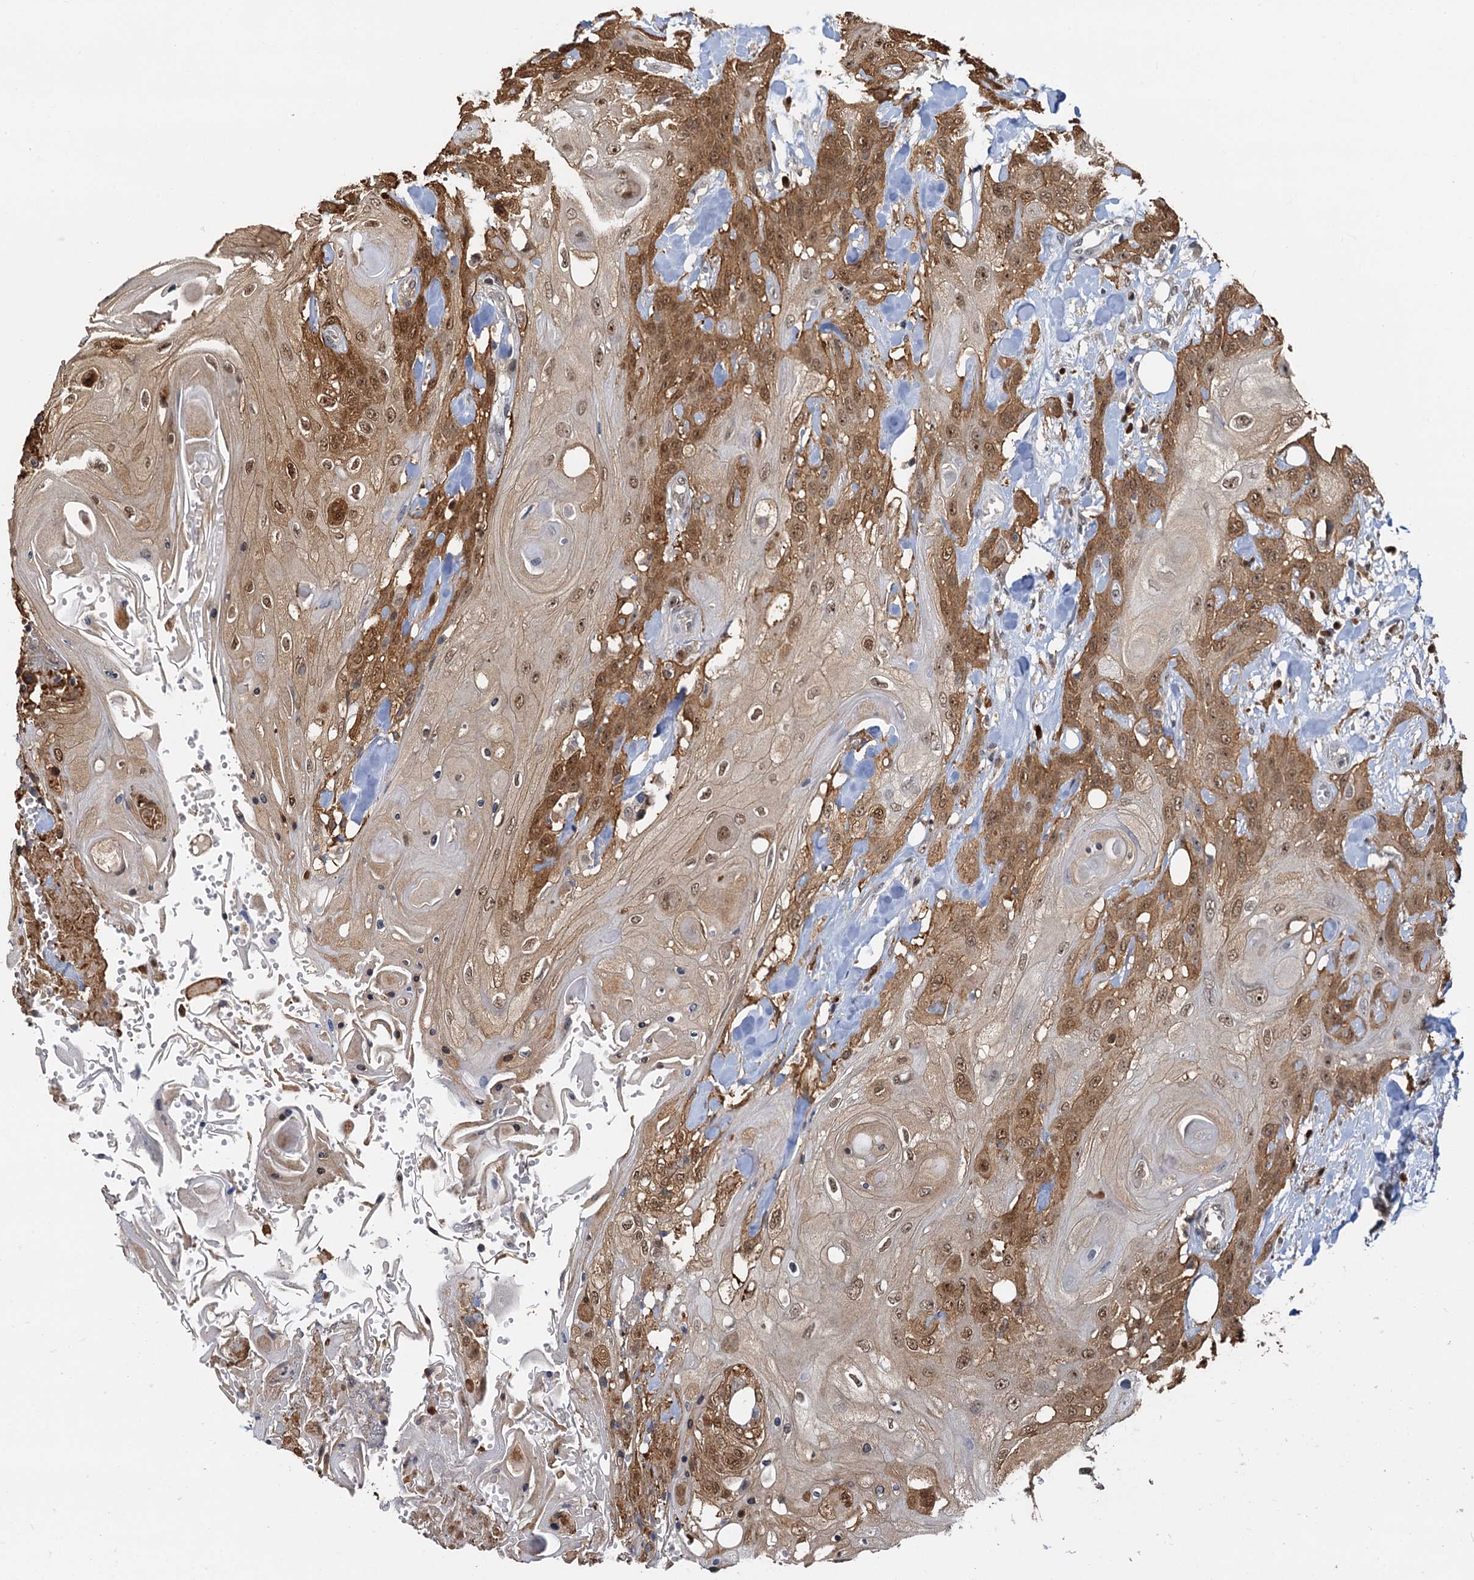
{"staining": {"intensity": "moderate", "quantity": ">75%", "location": "cytoplasmic/membranous,nuclear"}, "tissue": "head and neck cancer", "cell_type": "Tumor cells", "image_type": "cancer", "snomed": [{"axis": "morphology", "description": "Squamous cell carcinoma, NOS"}, {"axis": "topography", "description": "Head-Neck"}], "caption": "An image showing moderate cytoplasmic/membranous and nuclear staining in about >75% of tumor cells in head and neck cancer (squamous cell carcinoma), as visualized by brown immunohistochemical staining.", "gene": "SPINDOC", "patient": {"sex": "female", "age": 43}}